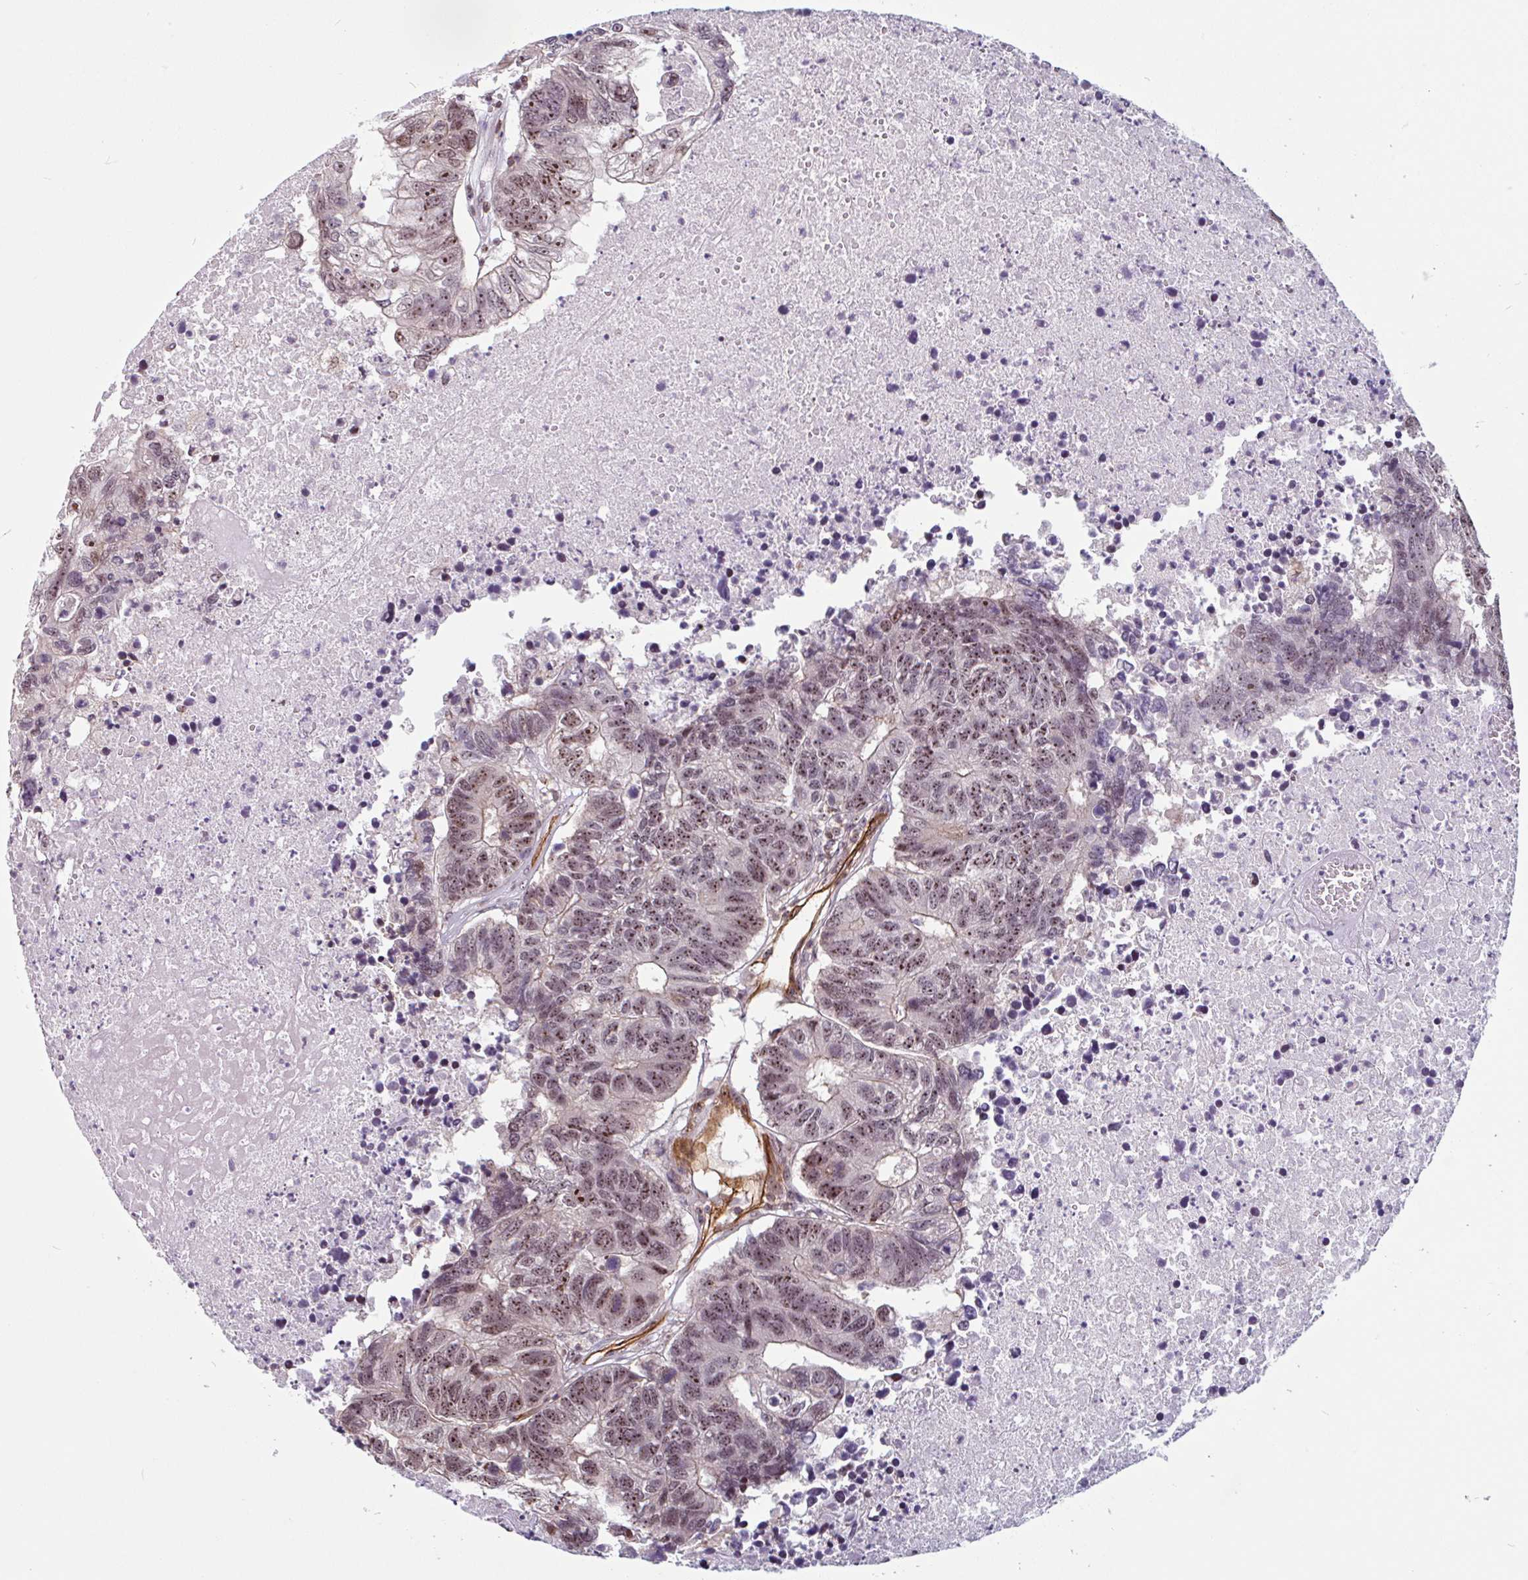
{"staining": {"intensity": "moderate", "quantity": ">75%", "location": "nuclear"}, "tissue": "colorectal cancer", "cell_type": "Tumor cells", "image_type": "cancer", "snomed": [{"axis": "morphology", "description": "Adenocarcinoma, NOS"}, {"axis": "topography", "description": "Colon"}], "caption": "The immunohistochemical stain highlights moderate nuclear positivity in tumor cells of colorectal cancer tissue. (brown staining indicates protein expression, while blue staining denotes nuclei).", "gene": "ZNF689", "patient": {"sex": "female", "age": 48}}